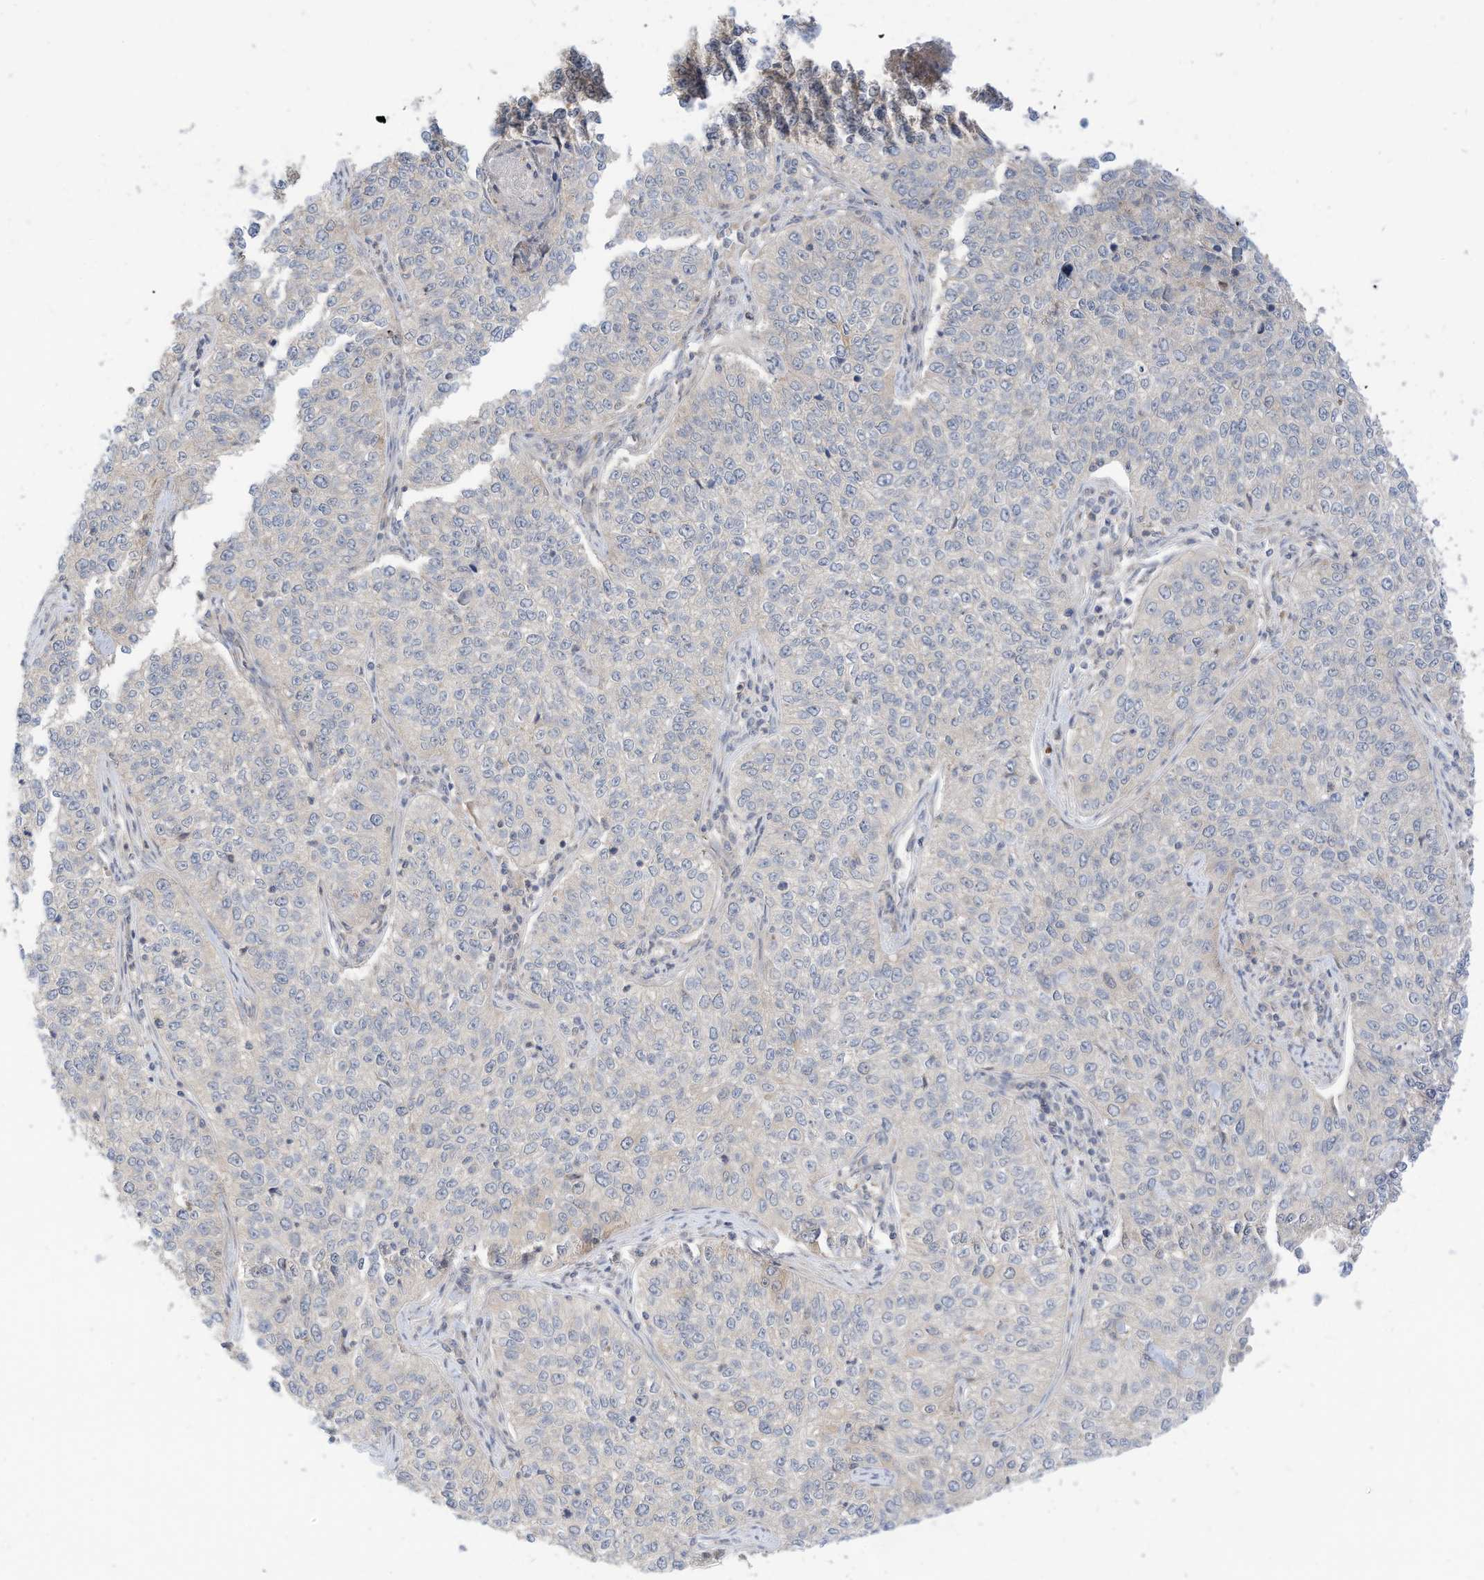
{"staining": {"intensity": "negative", "quantity": "none", "location": "none"}, "tissue": "cervical cancer", "cell_type": "Tumor cells", "image_type": "cancer", "snomed": [{"axis": "morphology", "description": "Squamous cell carcinoma, NOS"}, {"axis": "topography", "description": "Cervix"}], "caption": "Histopathology image shows no protein staining in tumor cells of cervical squamous cell carcinoma tissue.", "gene": "OFD1", "patient": {"sex": "female", "age": 35}}